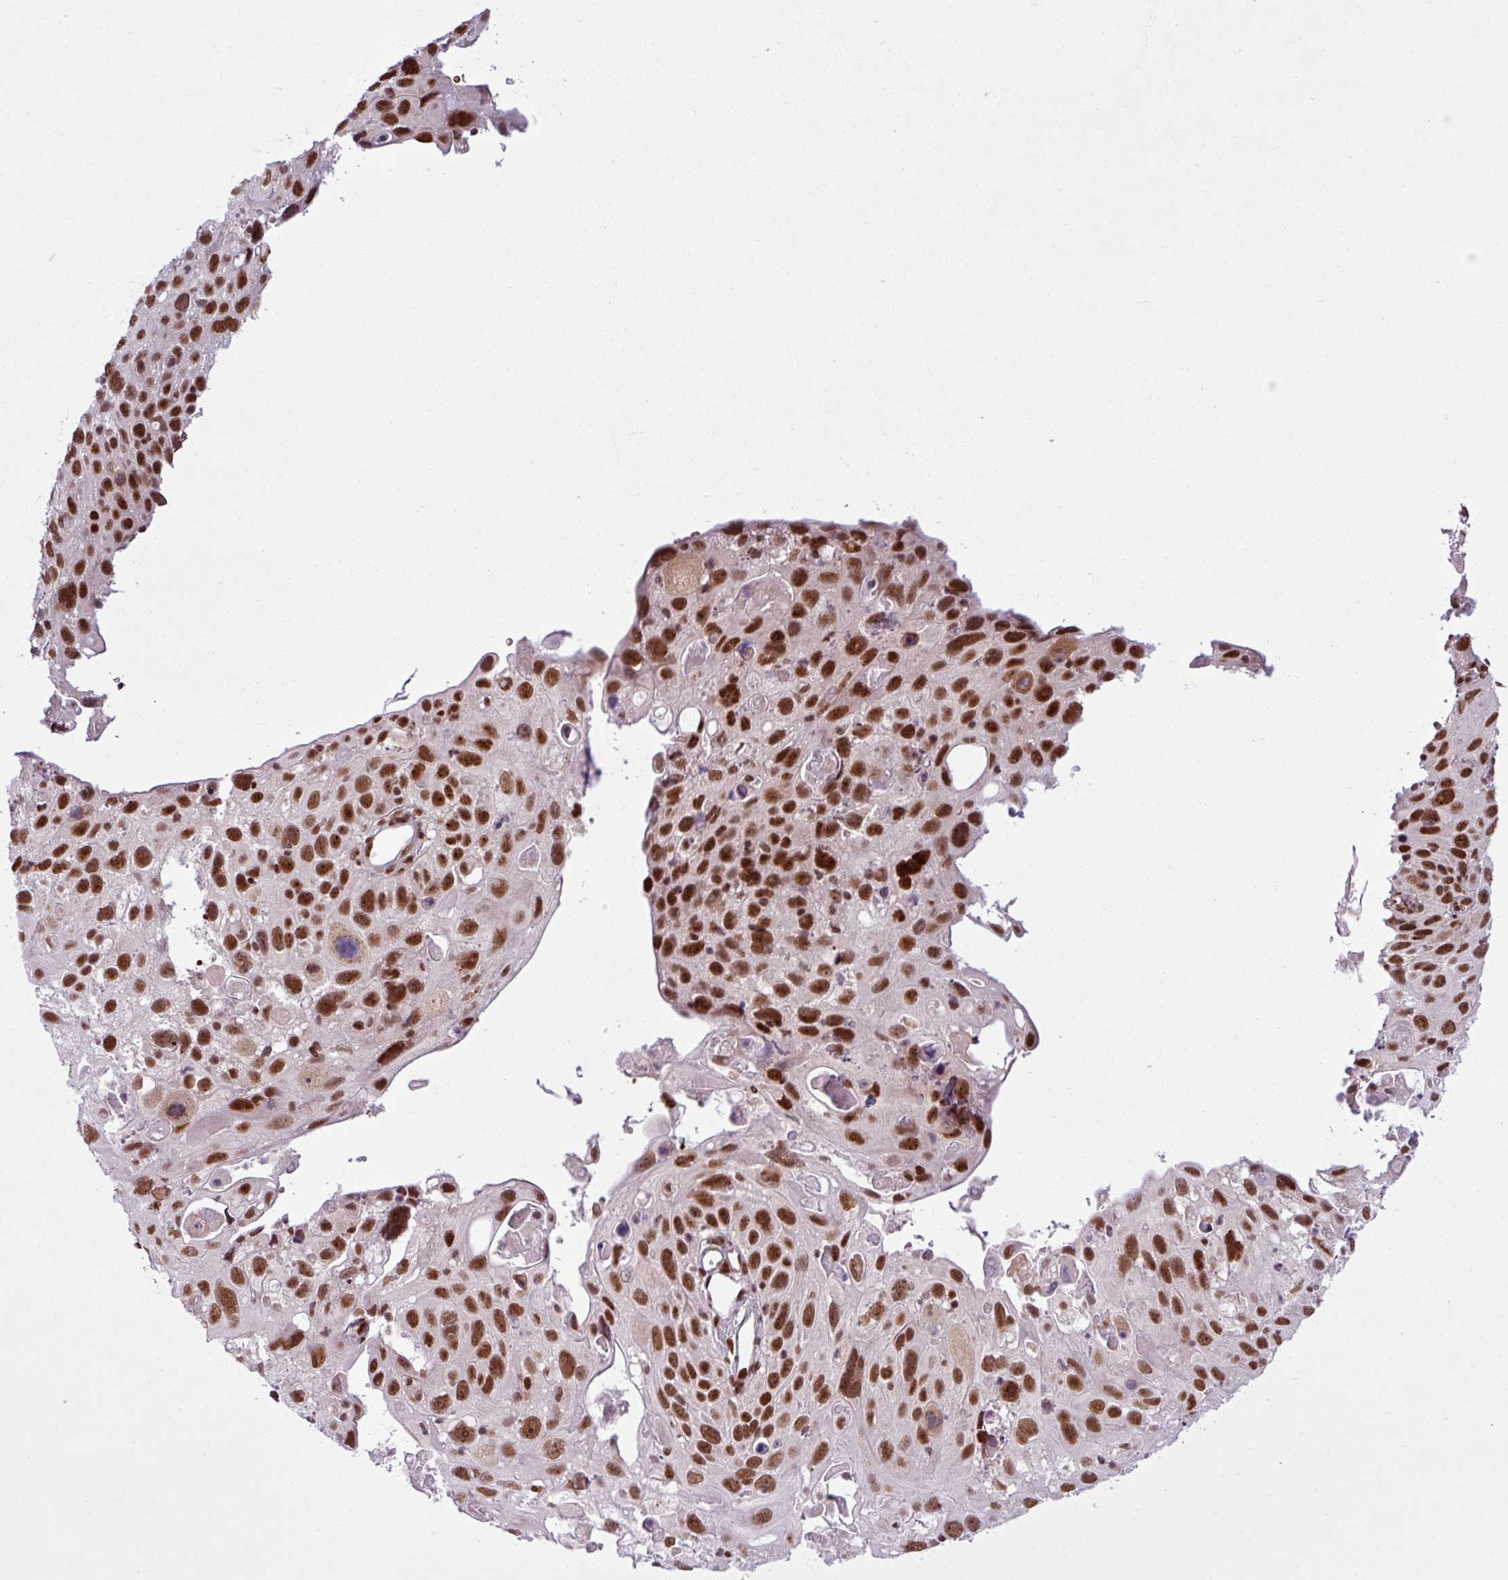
{"staining": {"intensity": "strong", "quantity": ">75%", "location": "nuclear"}, "tissue": "cervical cancer", "cell_type": "Tumor cells", "image_type": "cancer", "snomed": [{"axis": "morphology", "description": "Squamous cell carcinoma, NOS"}, {"axis": "topography", "description": "Cervix"}], "caption": "IHC staining of squamous cell carcinoma (cervical), which exhibits high levels of strong nuclear expression in approximately >75% of tumor cells indicating strong nuclear protein positivity. The staining was performed using DAB (brown) for protein detection and nuclei were counterstained in hematoxylin (blue).", "gene": "PRDM5", "patient": {"sex": "female", "age": 70}}